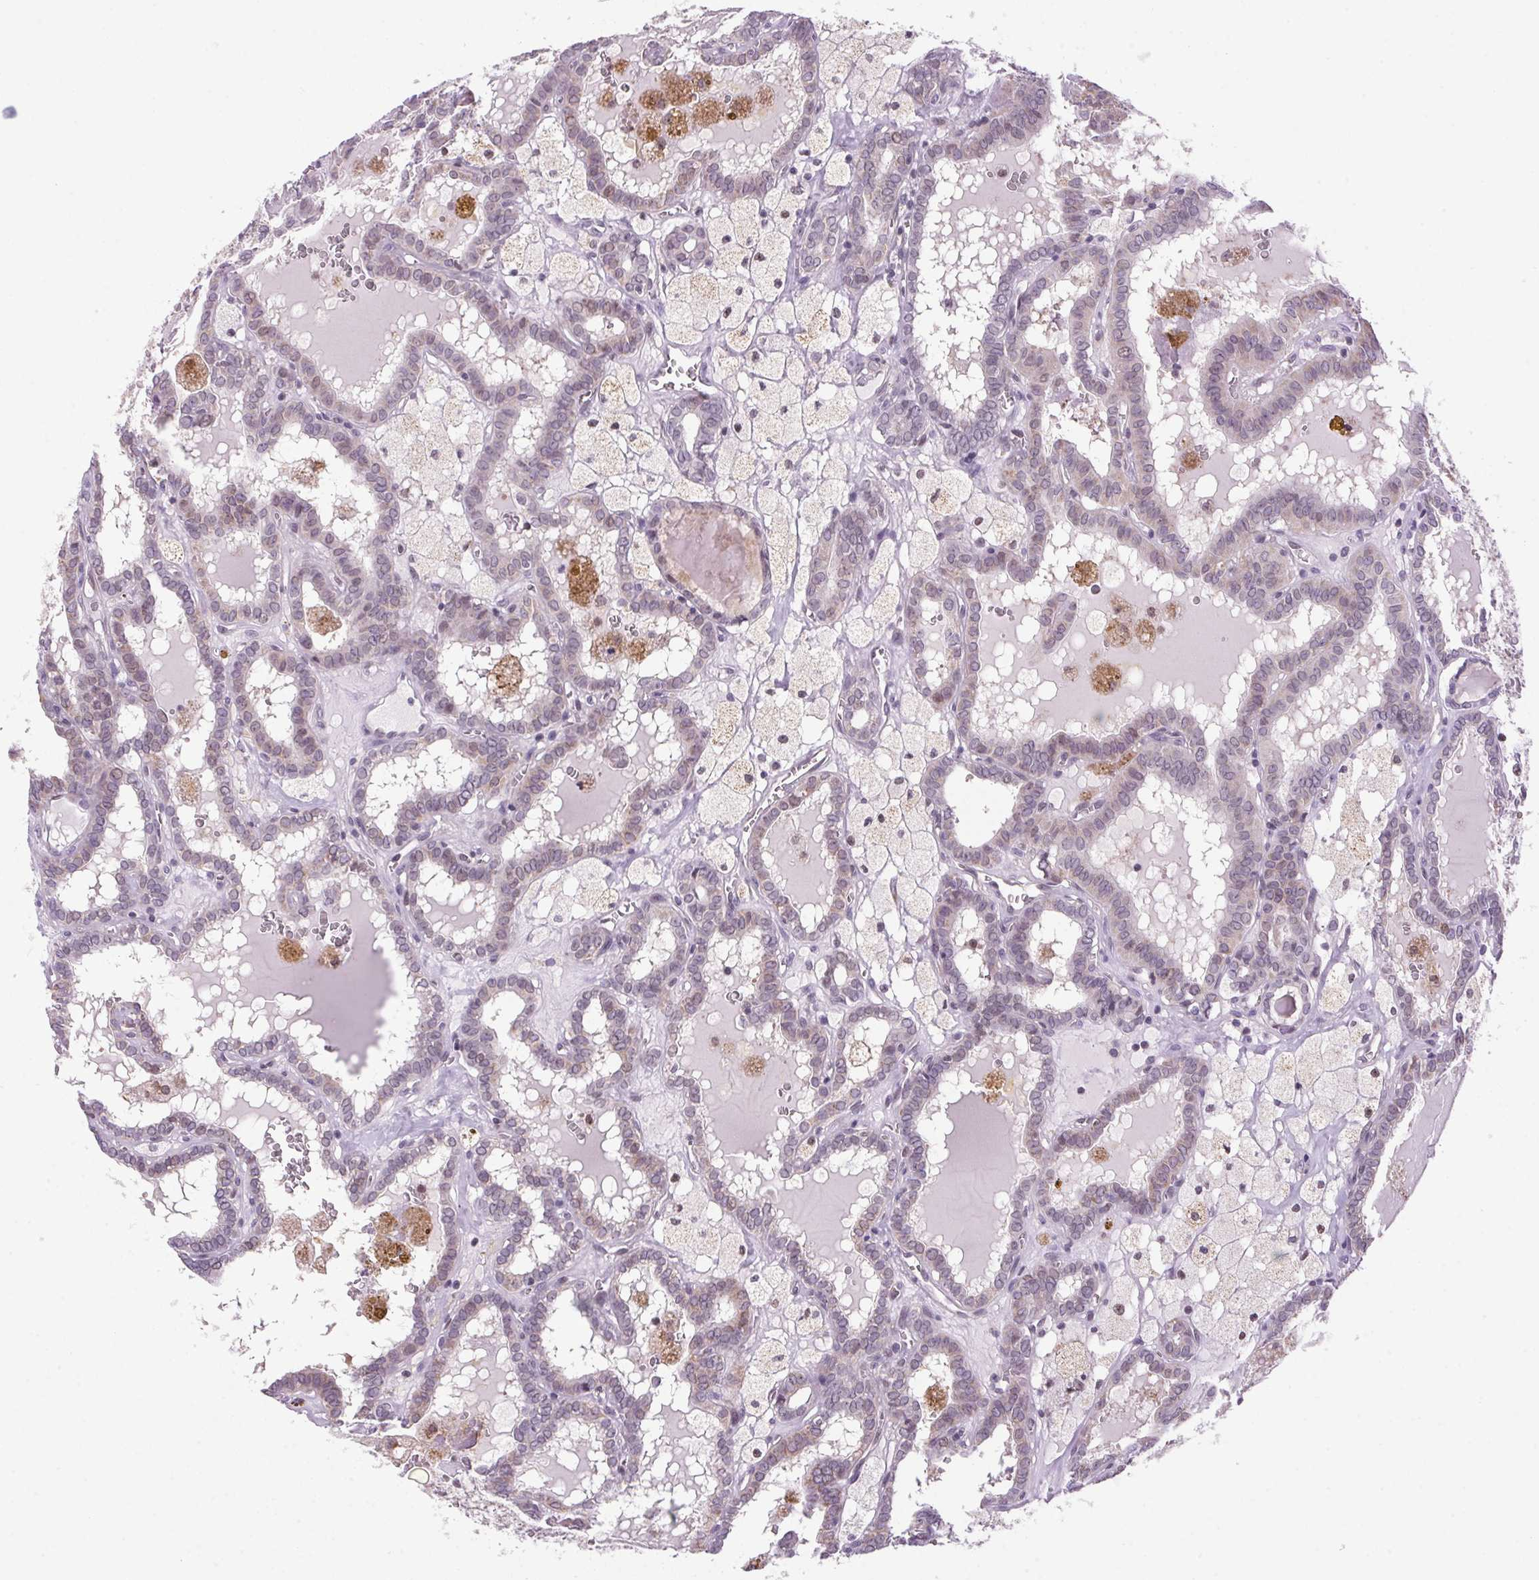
{"staining": {"intensity": "negative", "quantity": "none", "location": "none"}, "tissue": "thyroid cancer", "cell_type": "Tumor cells", "image_type": "cancer", "snomed": [{"axis": "morphology", "description": "Papillary adenocarcinoma, NOS"}, {"axis": "topography", "description": "Thyroid gland"}], "caption": "Tumor cells show no significant protein positivity in thyroid papillary adenocarcinoma.", "gene": "AKR1E2", "patient": {"sex": "female", "age": 39}}